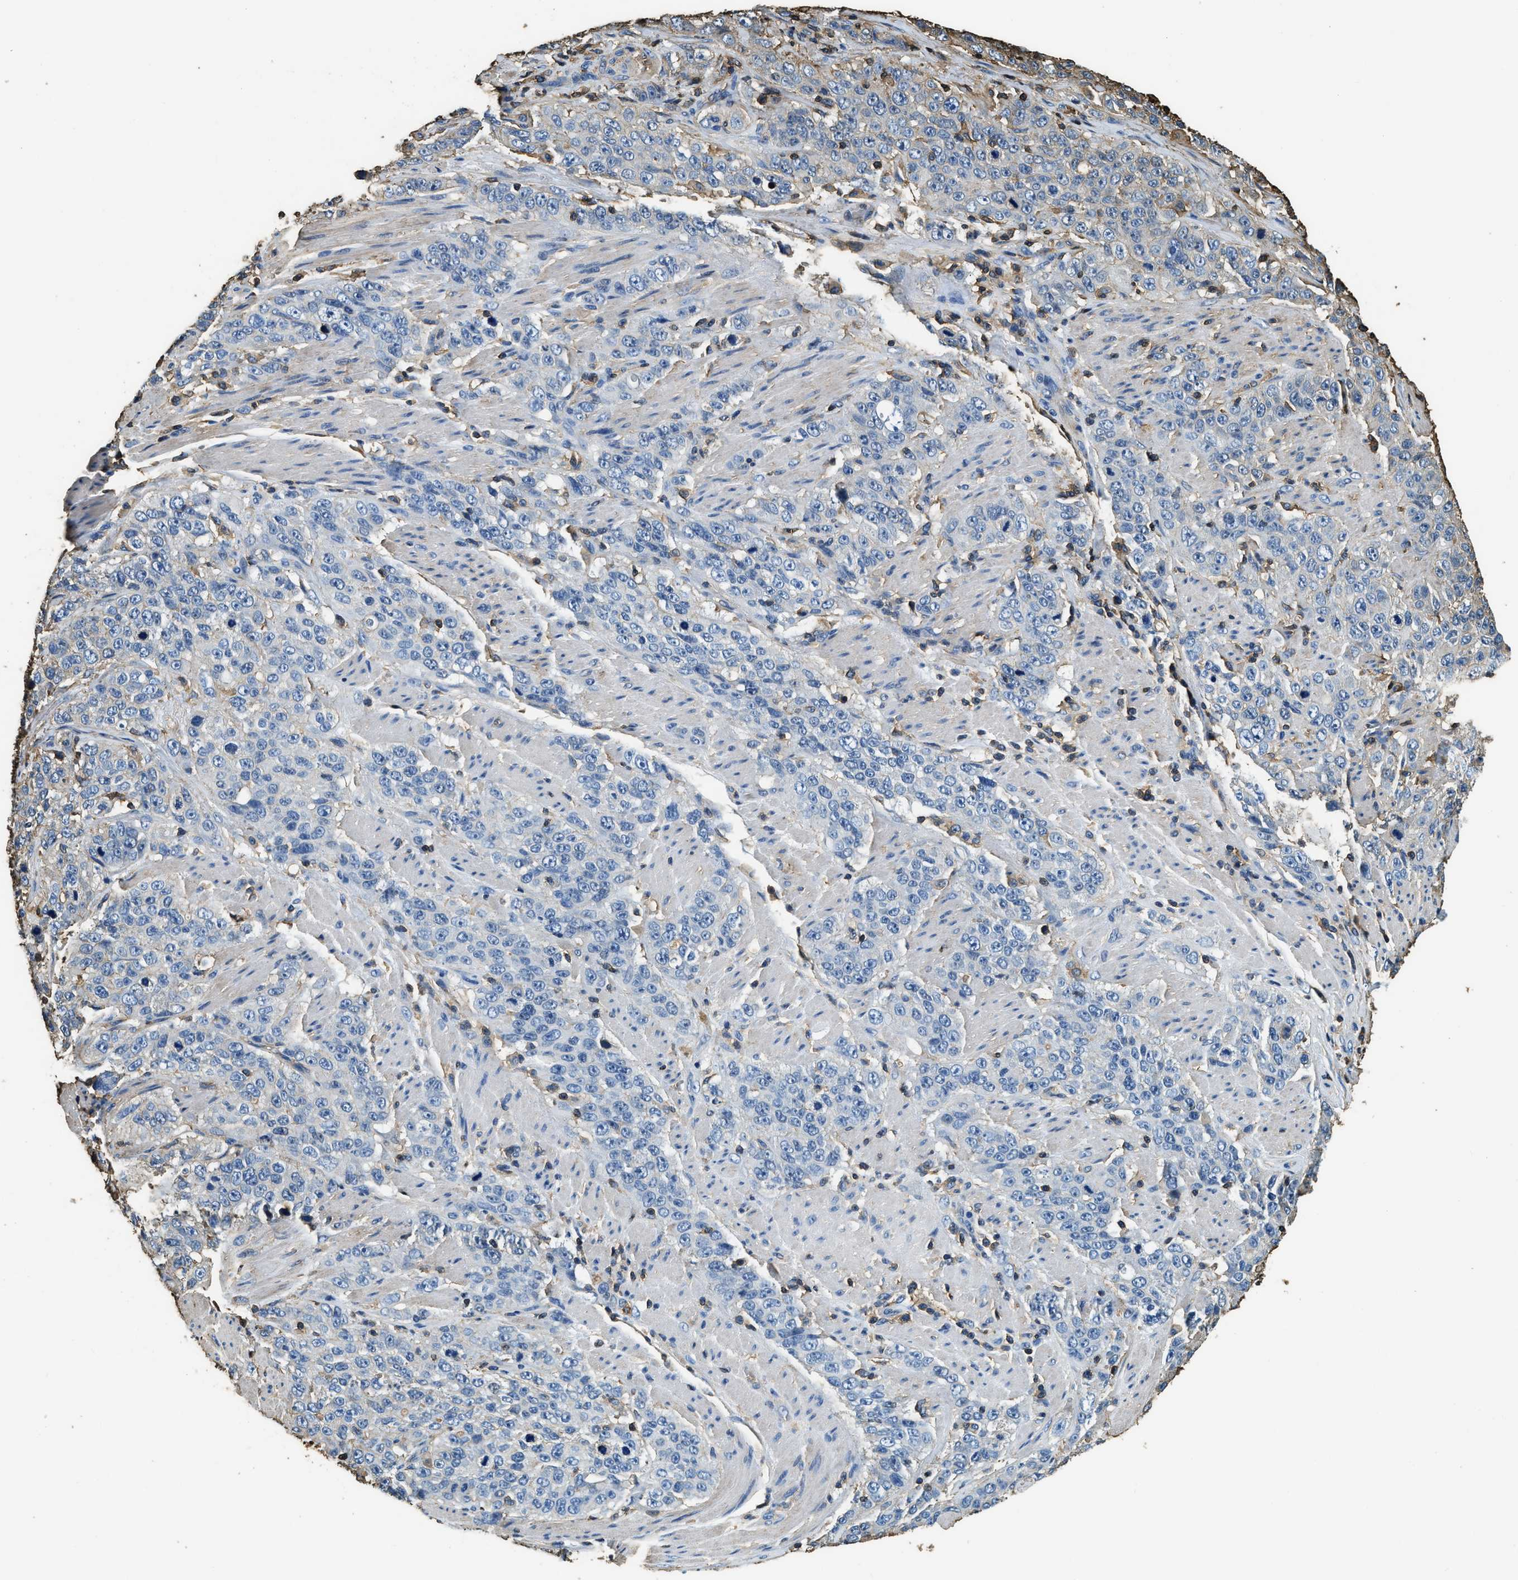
{"staining": {"intensity": "negative", "quantity": "none", "location": "none"}, "tissue": "stomach cancer", "cell_type": "Tumor cells", "image_type": "cancer", "snomed": [{"axis": "morphology", "description": "Adenocarcinoma, NOS"}, {"axis": "topography", "description": "Stomach"}], "caption": "Immunohistochemistry micrograph of human stomach adenocarcinoma stained for a protein (brown), which demonstrates no staining in tumor cells.", "gene": "ACCS", "patient": {"sex": "male", "age": 48}}